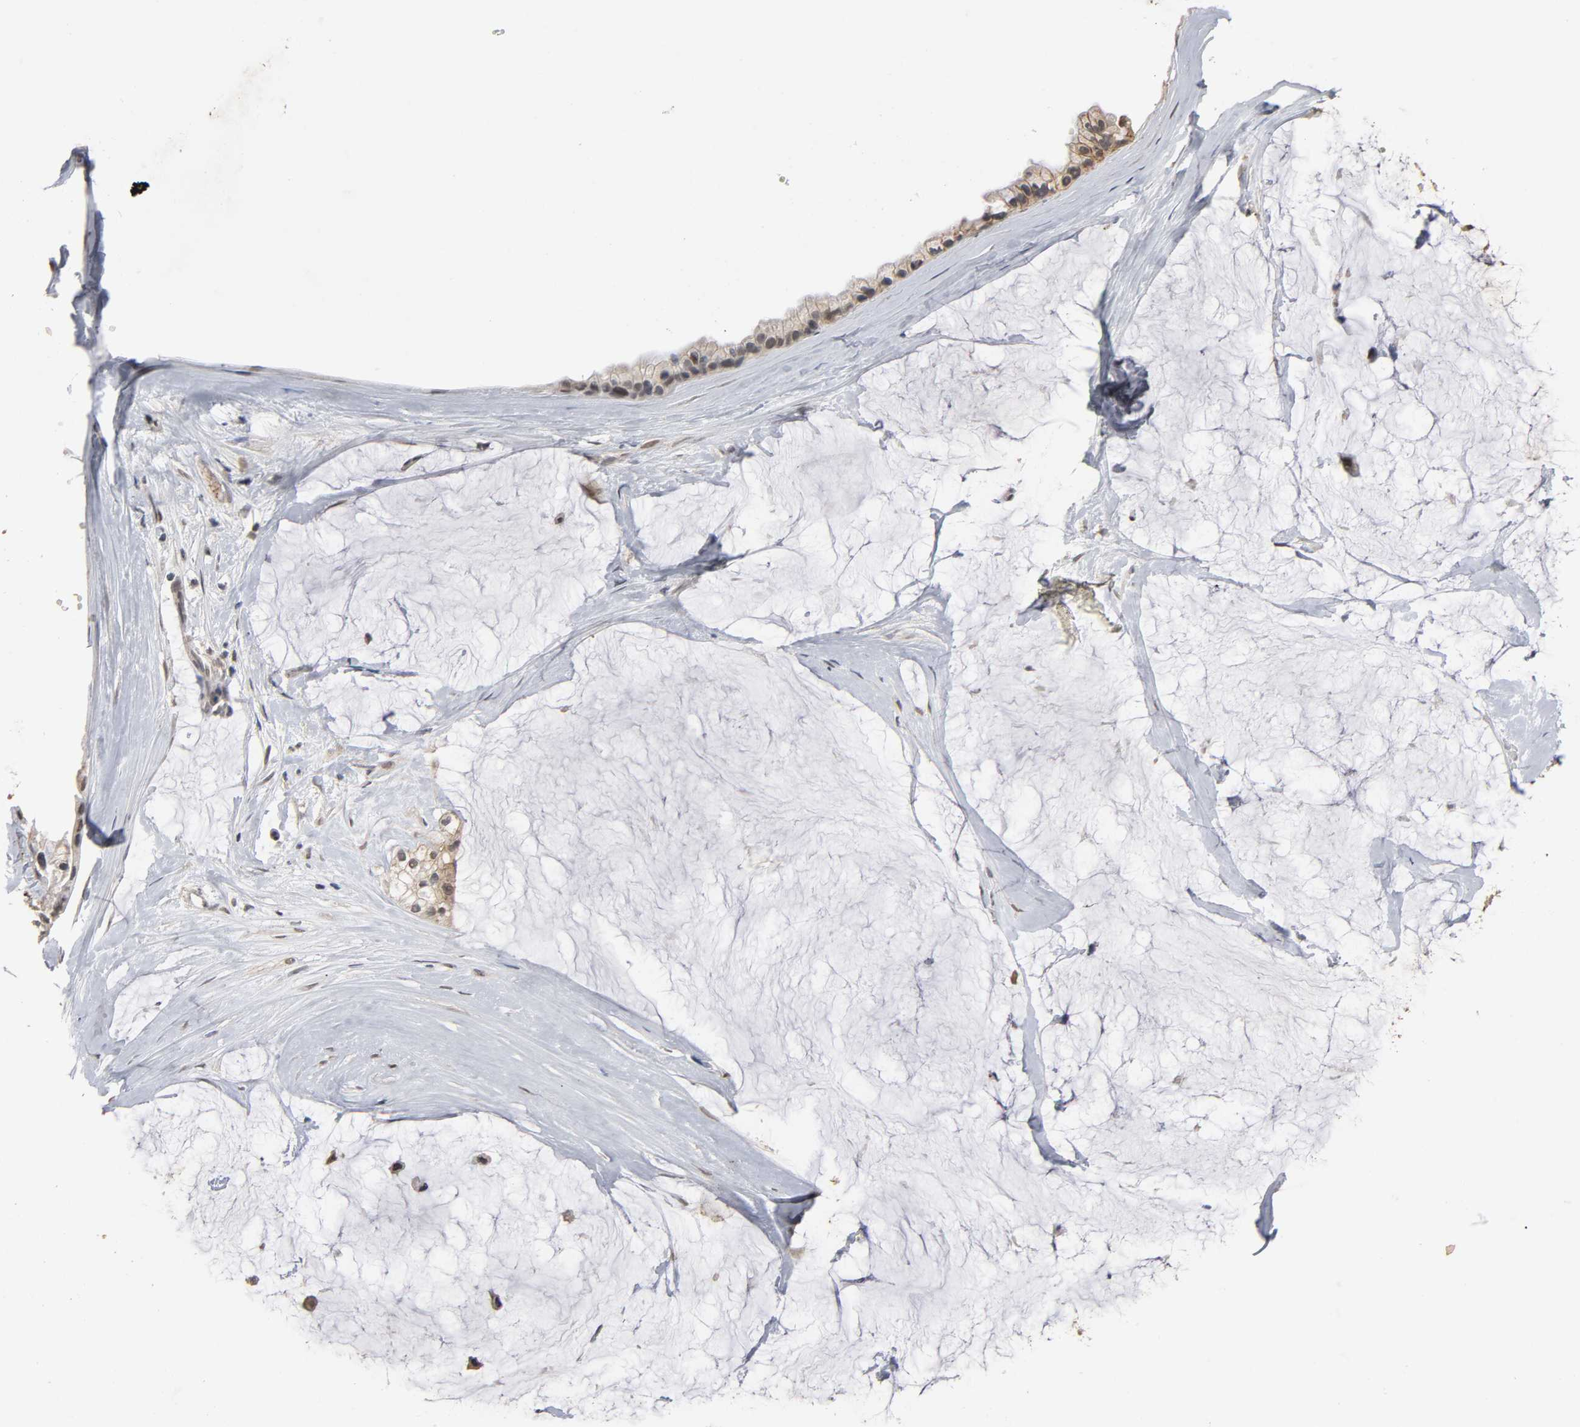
{"staining": {"intensity": "moderate", "quantity": ">75%", "location": "cytoplasmic/membranous"}, "tissue": "ovarian cancer", "cell_type": "Tumor cells", "image_type": "cancer", "snomed": [{"axis": "morphology", "description": "Cystadenocarcinoma, mucinous, NOS"}, {"axis": "topography", "description": "Ovary"}], "caption": "Immunohistochemical staining of ovarian cancer exhibits medium levels of moderate cytoplasmic/membranous protein expression in about >75% of tumor cells.", "gene": "HTR1E", "patient": {"sex": "female", "age": 39}}